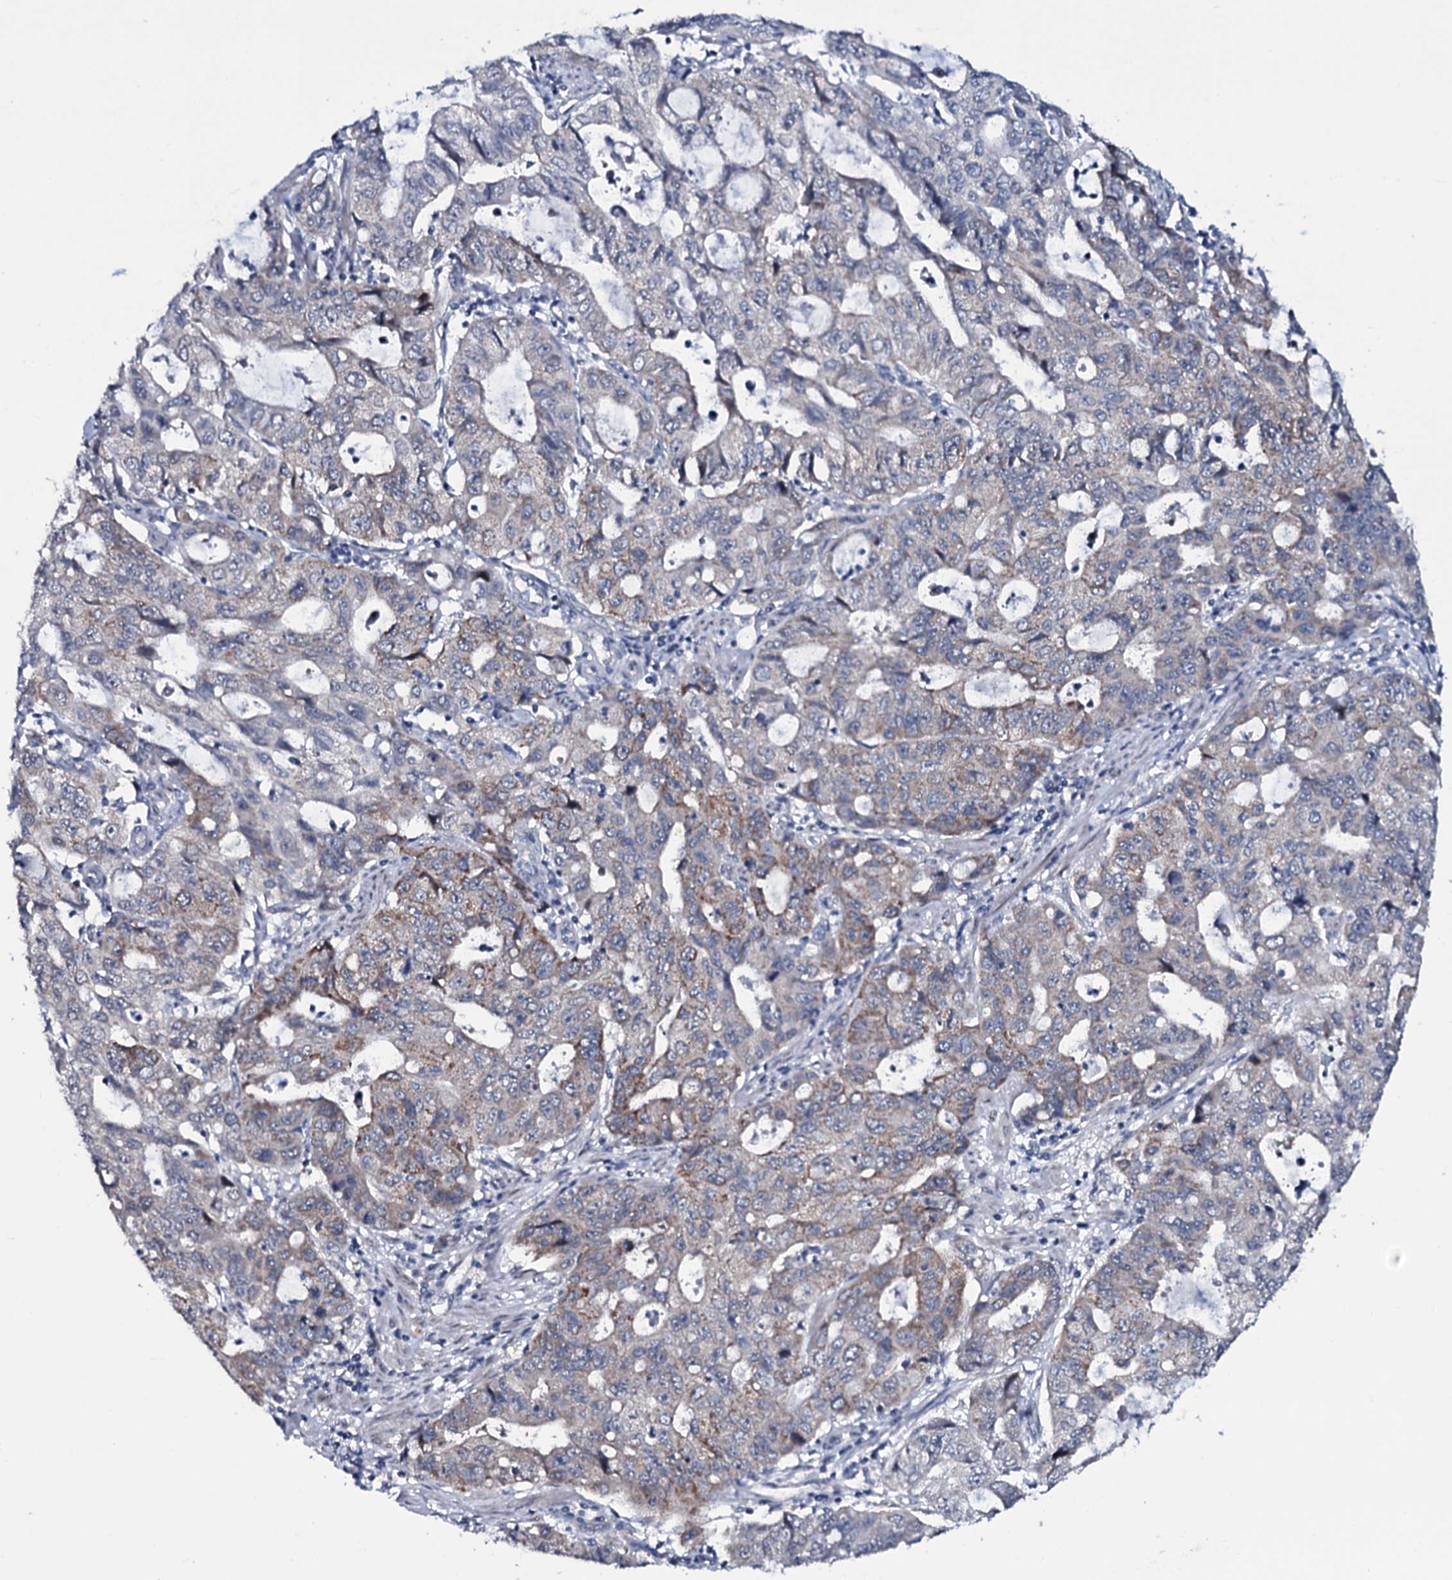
{"staining": {"intensity": "weak", "quantity": "<25%", "location": "cytoplasmic/membranous"}, "tissue": "stomach cancer", "cell_type": "Tumor cells", "image_type": "cancer", "snomed": [{"axis": "morphology", "description": "Adenocarcinoma, NOS"}, {"axis": "topography", "description": "Stomach, upper"}], "caption": "DAB (3,3'-diaminobenzidine) immunohistochemical staining of adenocarcinoma (stomach) demonstrates no significant staining in tumor cells. (DAB immunohistochemistry (IHC), high magnification).", "gene": "WIPF3", "patient": {"sex": "female", "age": 52}}